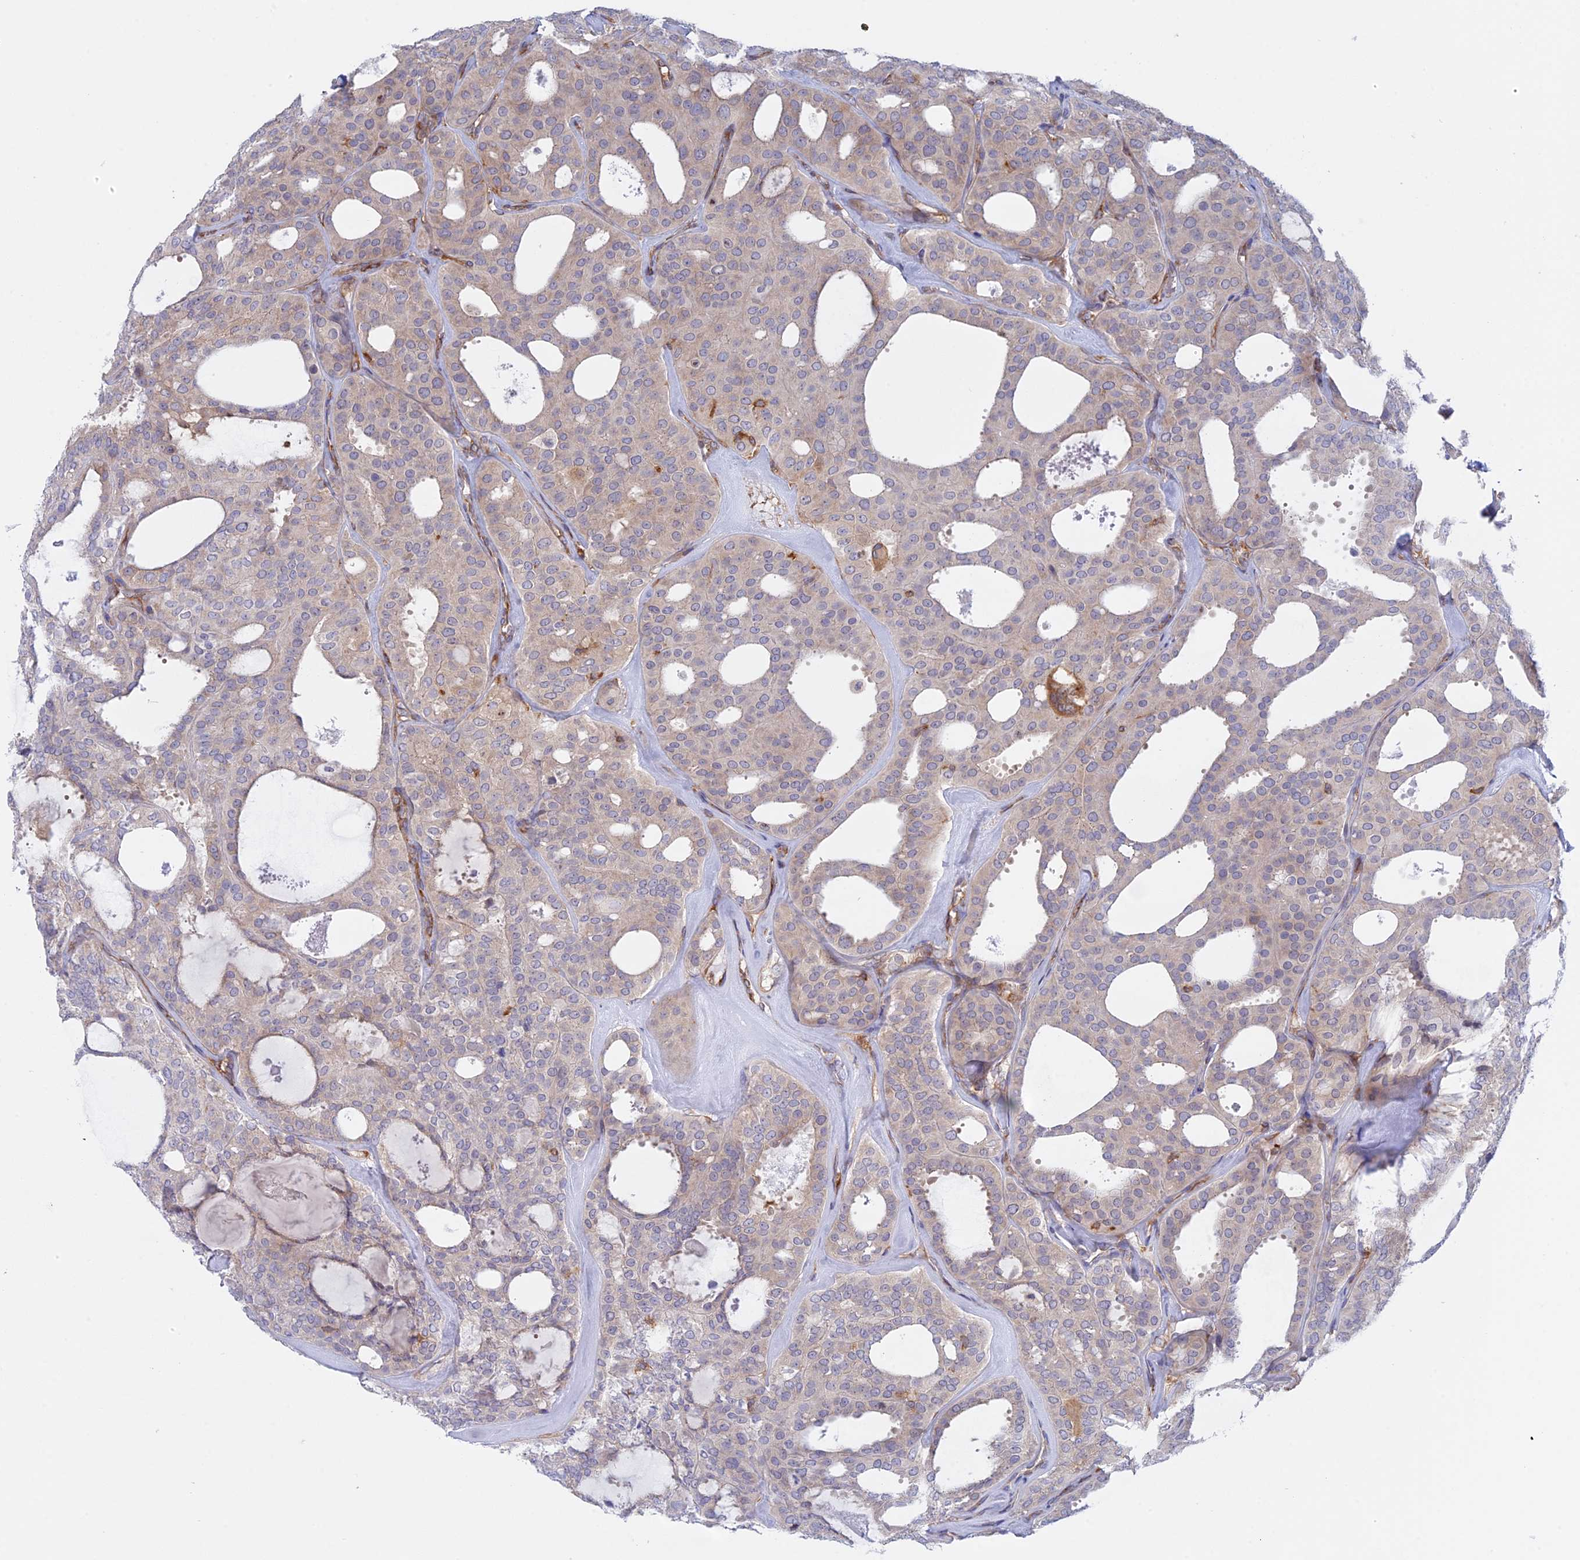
{"staining": {"intensity": "weak", "quantity": "<25%", "location": "cytoplasmic/membranous"}, "tissue": "thyroid cancer", "cell_type": "Tumor cells", "image_type": "cancer", "snomed": [{"axis": "morphology", "description": "Follicular adenoma carcinoma, NOS"}, {"axis": "topography", "description": "Thyroid gland"}], "caption": "A photomicrograph of thyroid cancer stained for a protein shows no brown staining in tumor cells. The staining was performed using DAB (3,3'-diaminobenzidine) to visualize the protein expression in brown, while the nuclei were stained in blue with hematoxylin (Magnification: 20x).", "gene": "GMIP", "patient": {"sex": "male", "age": 75}}